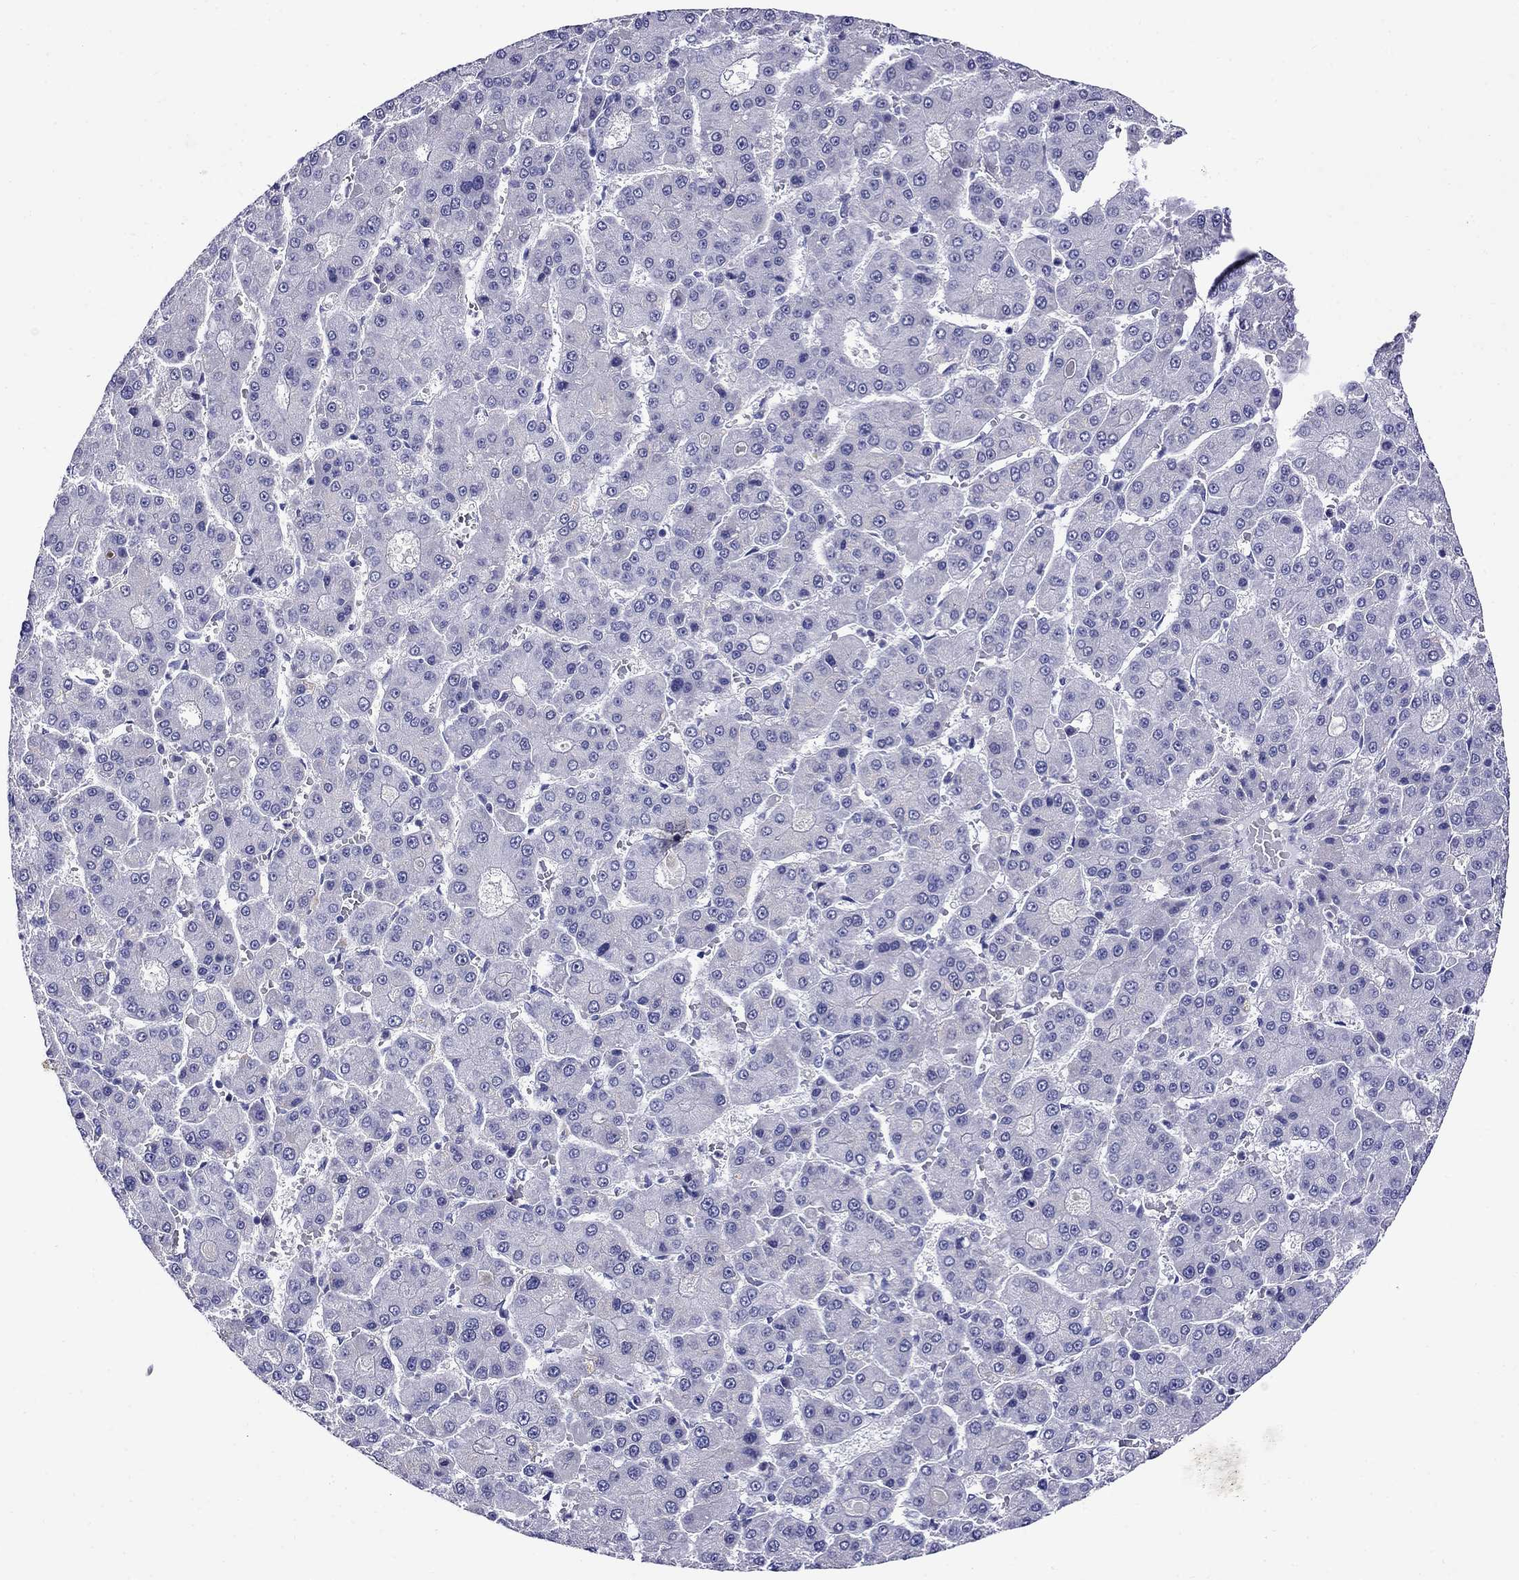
{"staining": {"intensity": "negative", "quantity": "none", "location": "none"}, "tissue": "liver cancer", "cell_type": "Tumor cells", "image_type": "cancer", "snomed": [{"axis": "morphology", "description": "Carcinoma, Hepatocellular, NOS"}, {"axis": "topography", "description": "Liver"}], "caption": "High magnification brightfield microscopy of liver cancer stained with DAB (brown) and counterstained with hematoxylin (blue): tumor cells show no significant staining. Brightfield microscopy of immunohistochemistry (IHC) stained with DAB (brown) and hematoxylin (blue), captured at high magnification.", "gene": "SCG2", "patient": {"sex": "male", "age": 70}}